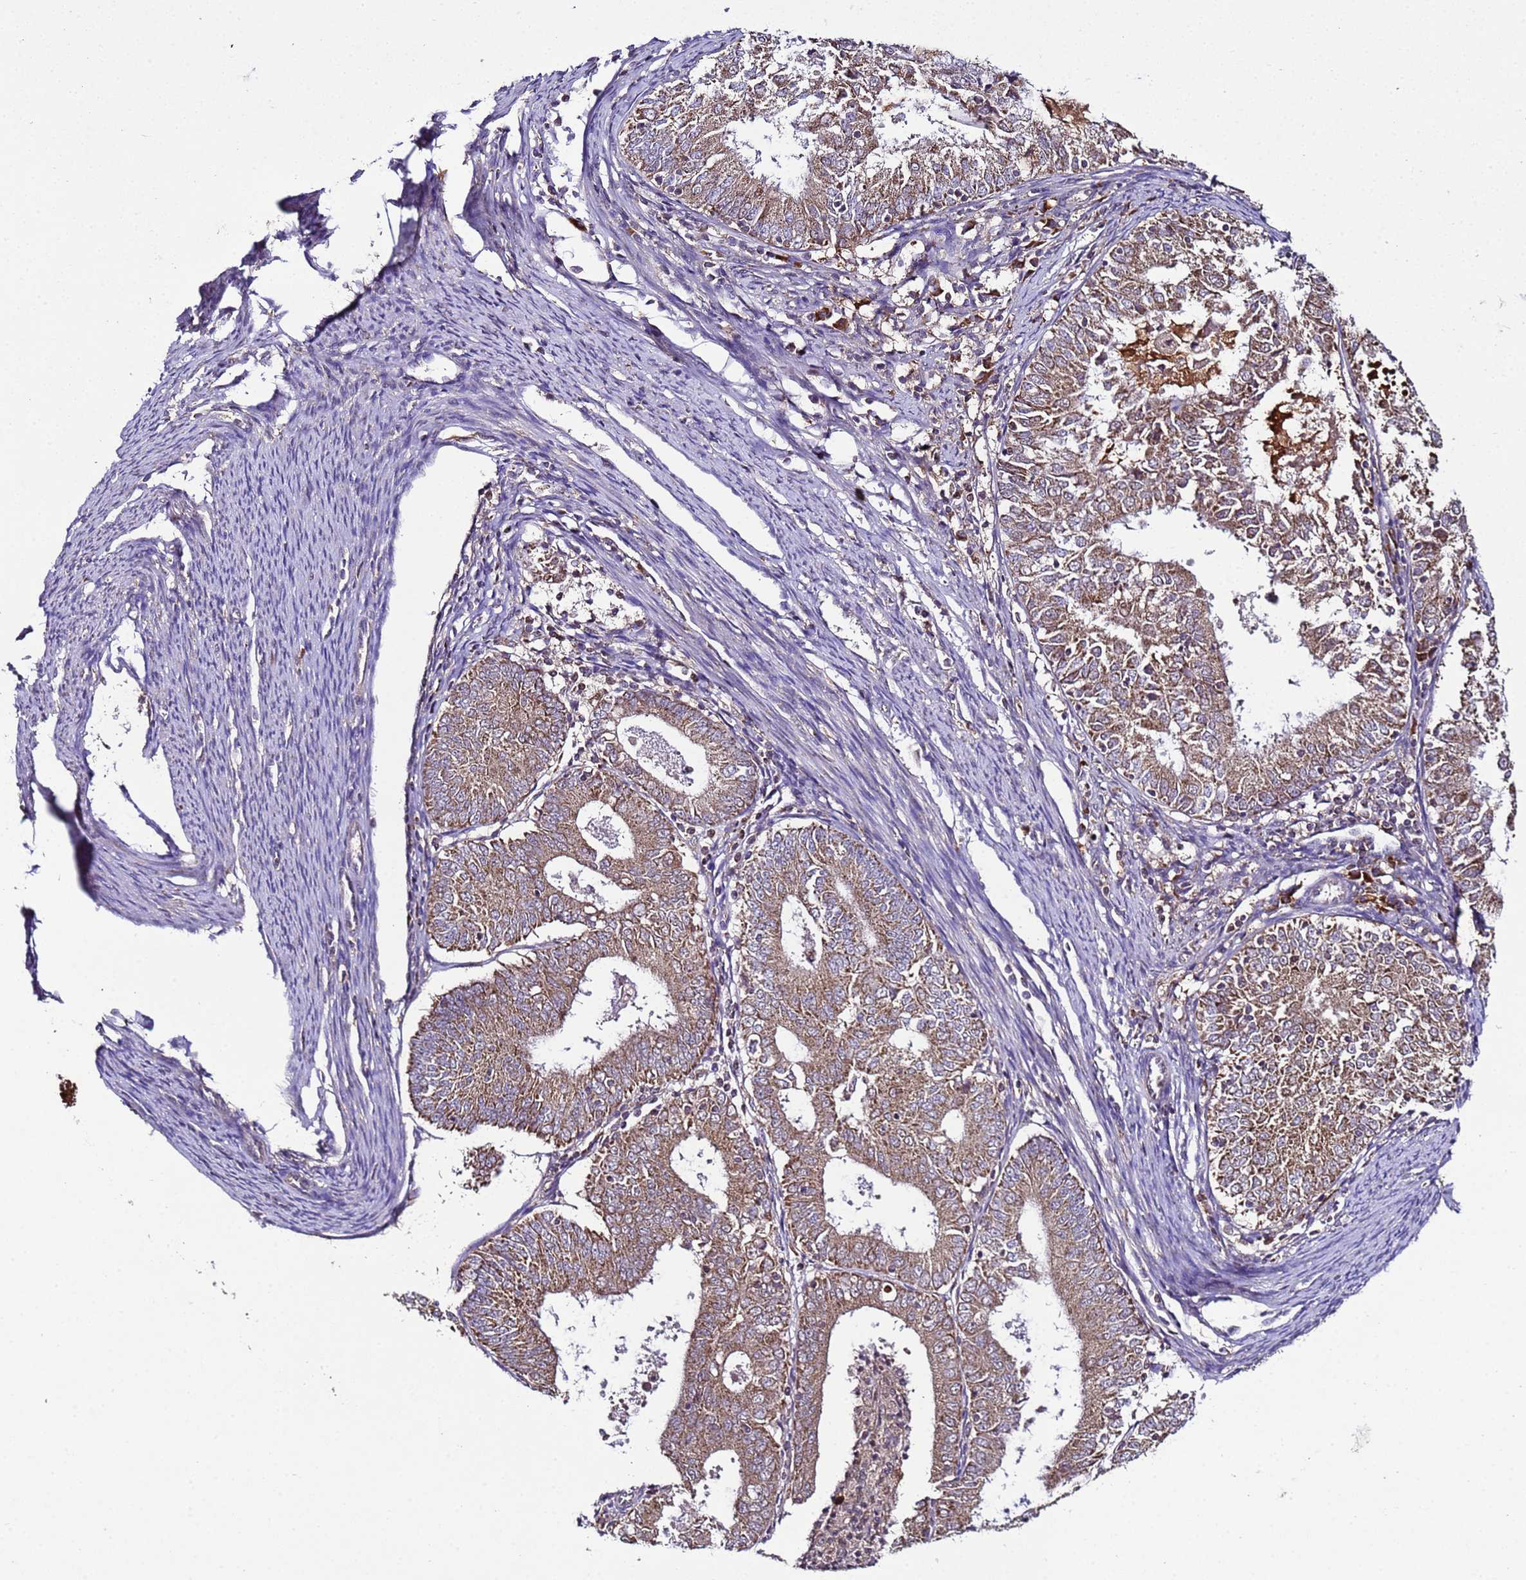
{"staining": {"intensity": "moderate", "quantity": ">75%", "location": "cytoplasmic/membranous"}, "tissue": "endometrial cancer", "cell_type": "Tumor cells", "image_type": "cancer", "snomed": [{"axis": "morphology", "description": "Adenocarcinoma, NOS"}, {"axis": "topography", "description": "Endometrium"}], "caption": "Adenocarcinoma (endometrial) stained with a protein marker exhibits moderate staining in tumor cells.", "gene": "HSPBAP1", "patient": {"sex": "female", "age": 57}}